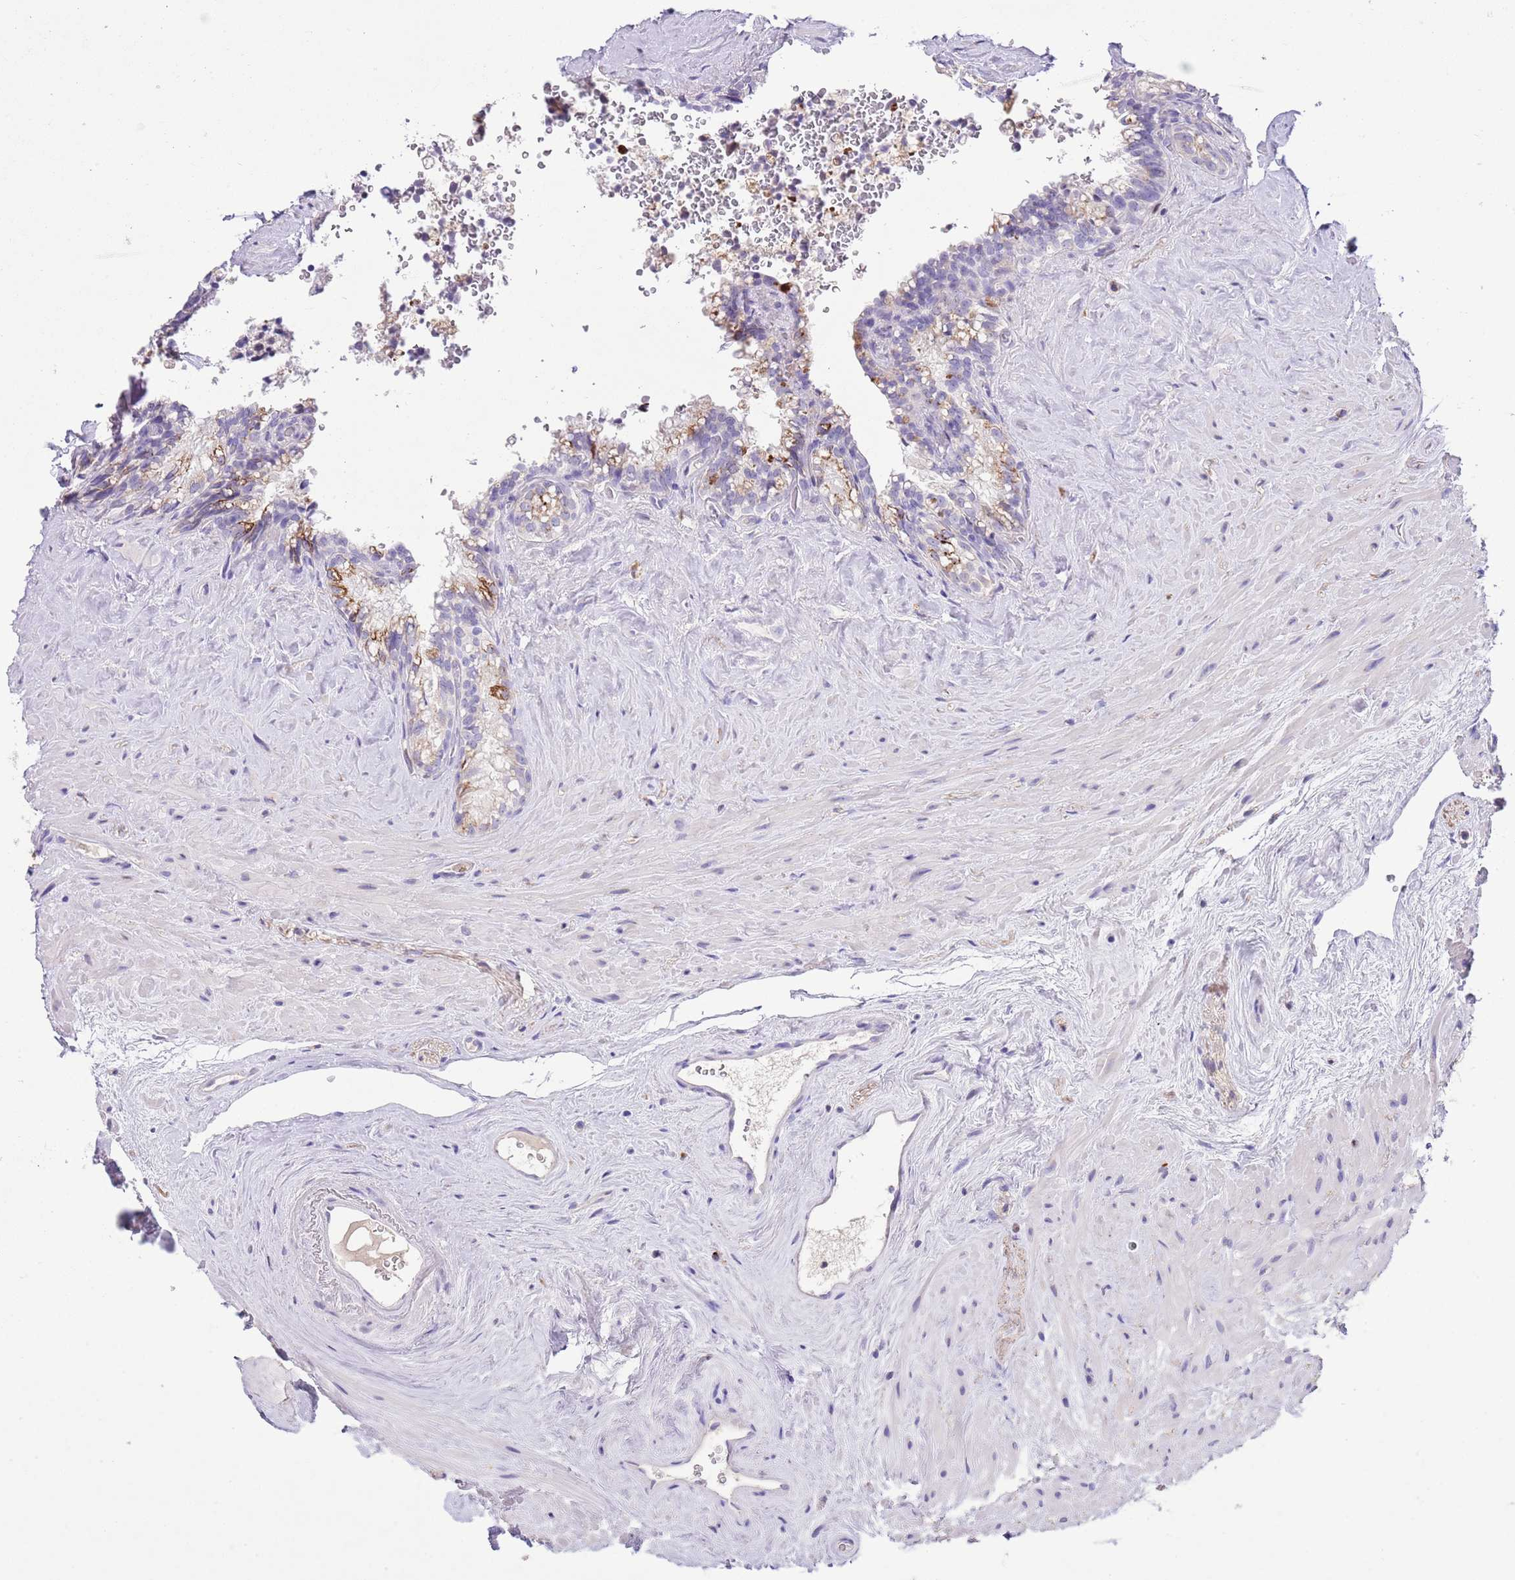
{"staining": {"intensity": "strong", "quantity": "<25%", "location": "cytoplasmic/membranous"}, "tissue": "seminal vesicle", "cell_type": "Glandular cells", "image_type": "normal", "snomed": [{"axis": "morphology", "description": "Normal tissue, NOS"}, {"axis": "topography", "description": "Prostate"}, {"axis": "topography", "description": "Seminal veicle"}], "caption": "Strong cytoplasmic/membranous positivity is seen in approximately <25% of glandular cells in benign seminal vesicle. The staining was performed using DAB to visualize the protein expression in brown, while the nuclei were stained in blue with hematoxylin (Magnification: 20x).", "gene": "CLEC2A", "patient": {"sex": "male", "age": 79}}